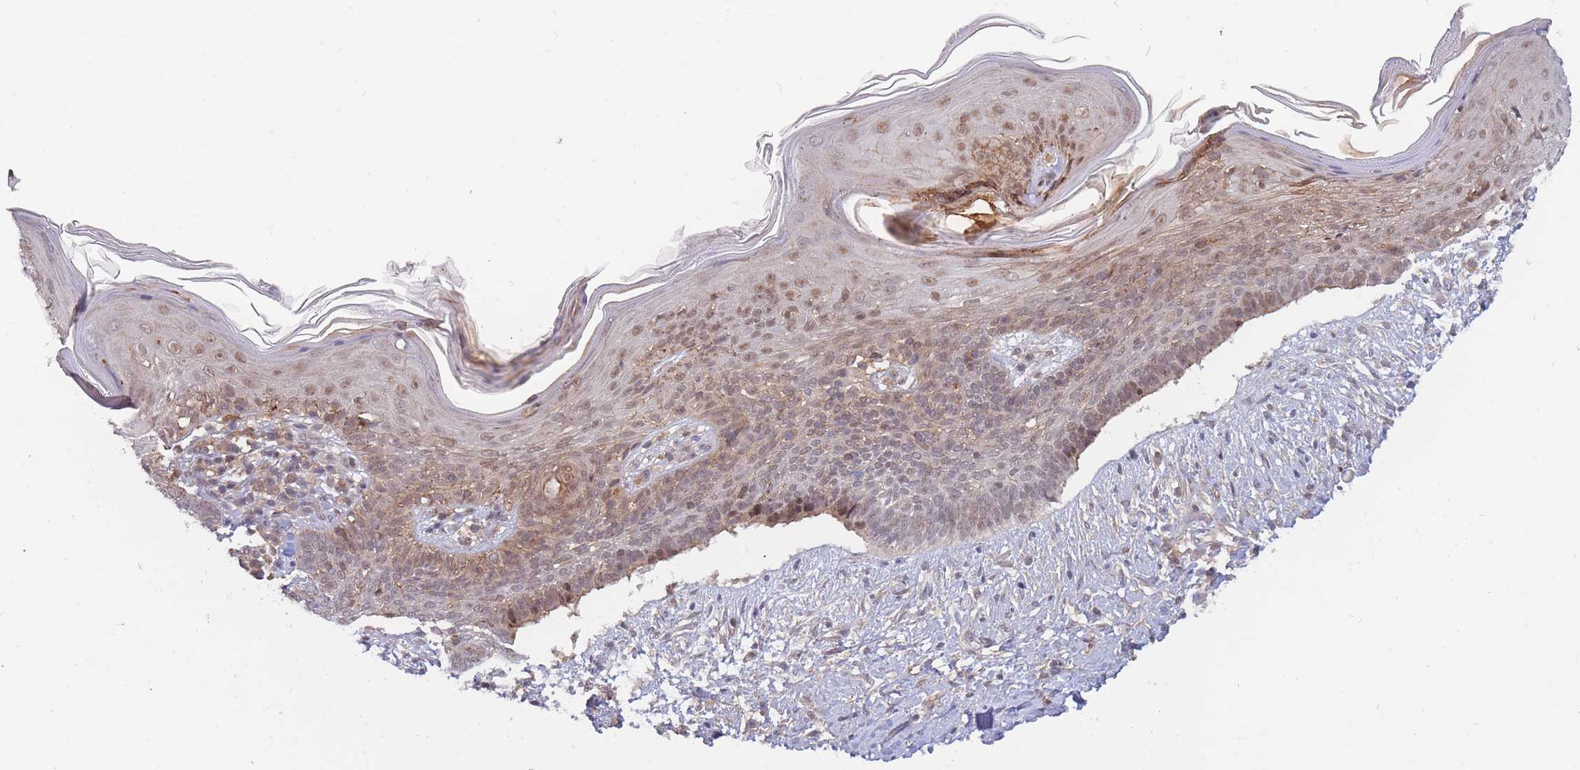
{"staining": {"intensity": "moderate", "quantity": ">75%", "location": "cytoplasmic/membranous"}, "tissue": "skin cancer", "cell_type": "Tumor cells", "image_type": "cancer", "snomed": [{"axis": "morphology", "description": "Basal cell carcinoma"}, {"axis": "topography", "description": "Skin"}], "caption": "A brown stain shows moderate cytoplasmic/membranous staining of a protein in skin cancer (basal cell carcinoma) tumor cells. (DAB (3,3'-diaminobenzidine) = brown stain, brightfield microscopy at high magnification).", "gene": "BOD1L1", "patient": {"sex": "male", "age": 73}}